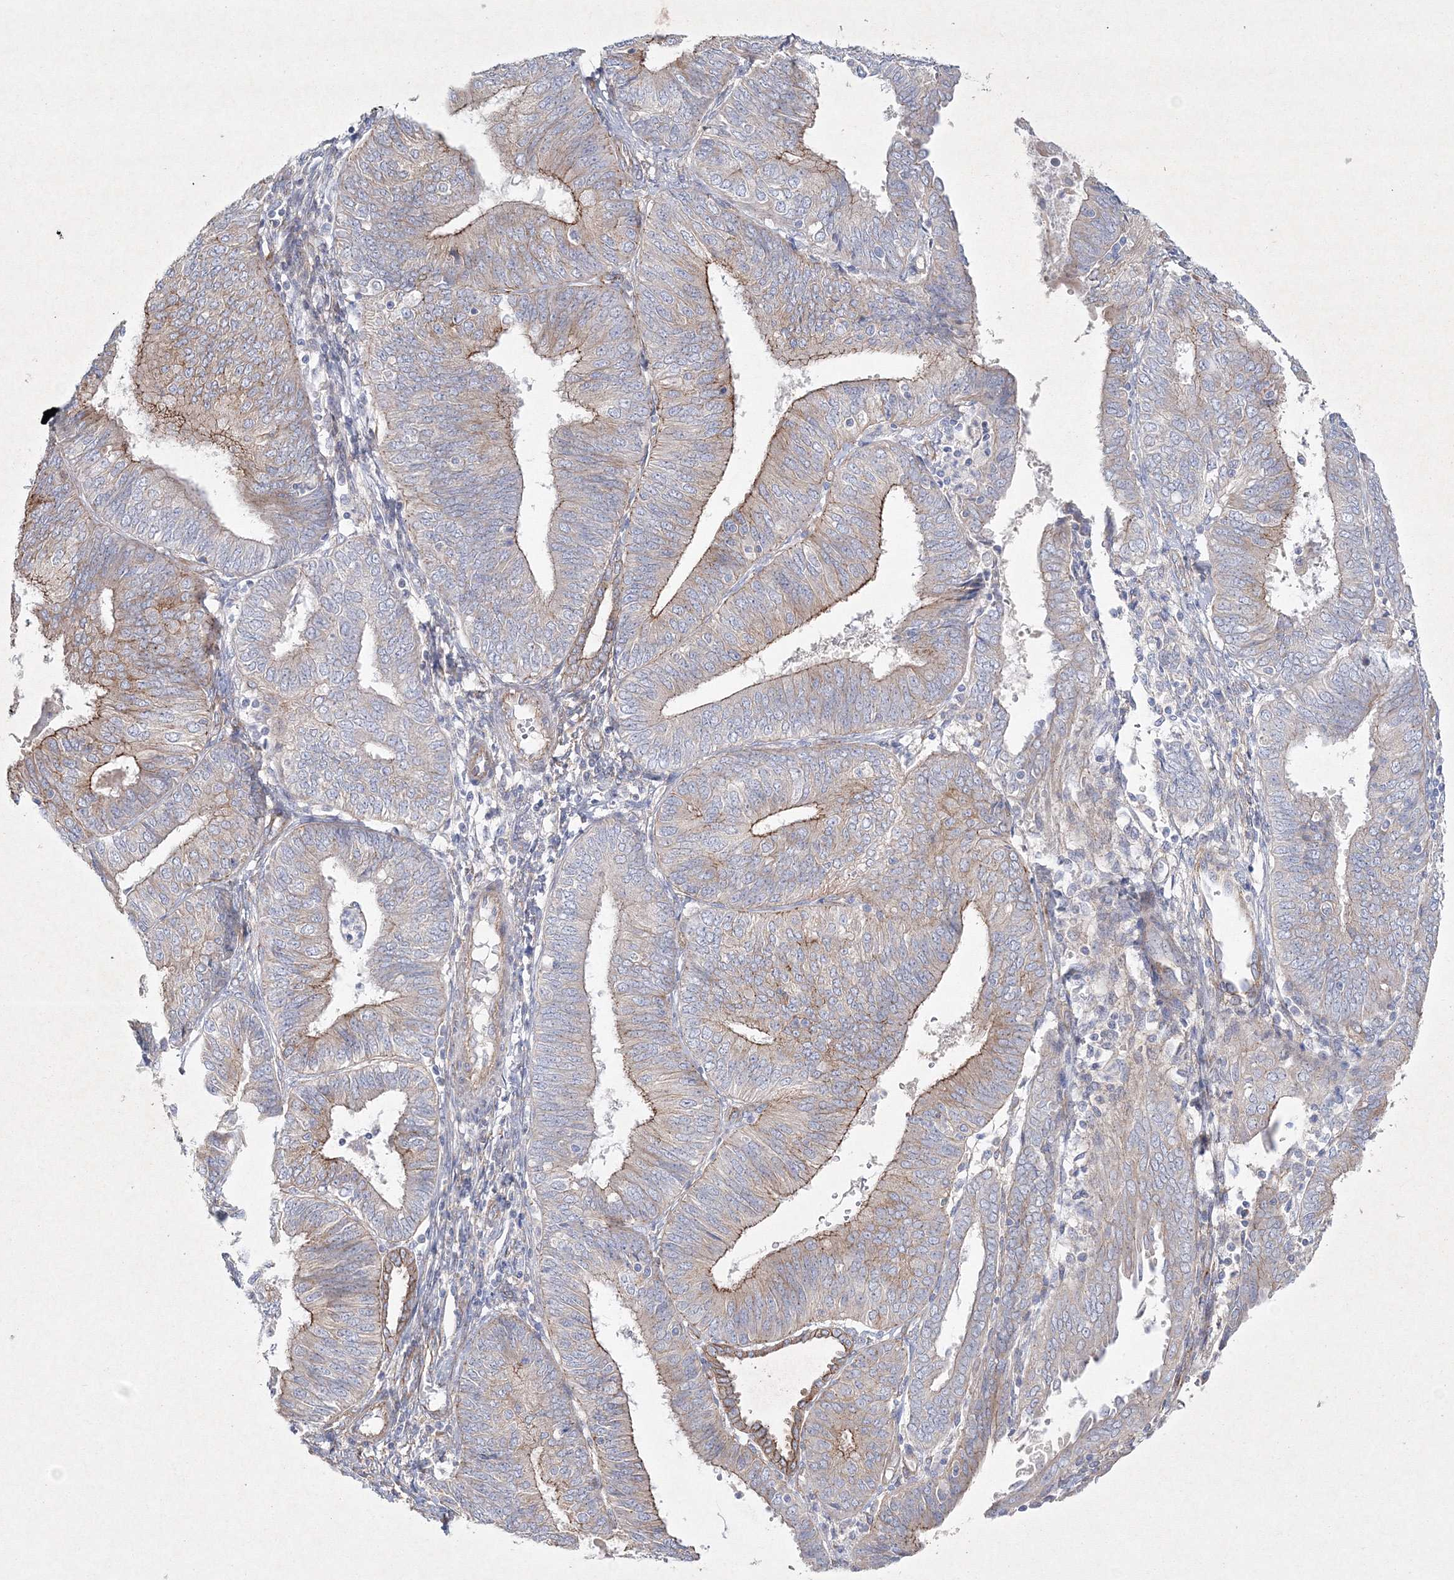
{"staining": {"intensity": "moderate", "quantity": "25%-75%", "location": "cytoplasmic/membranous"}, "tissue": "endometrial cancer", "cell_type": "Tumor cells", "image_type": "cancer", "snomed": [{"axis": "morphology", "description": "Adenocarcinoma, NOS"}, {"axis": "topography", "description": "Endometrium"}], "caption": "Endometrial adenocarcinoma tissue exhibits moderate cytoplasmic/membranous positivity in approximately 25%-75% of tumor cells", "gene": "NAA40", "patient": {"sex": "female", "age": 58}}